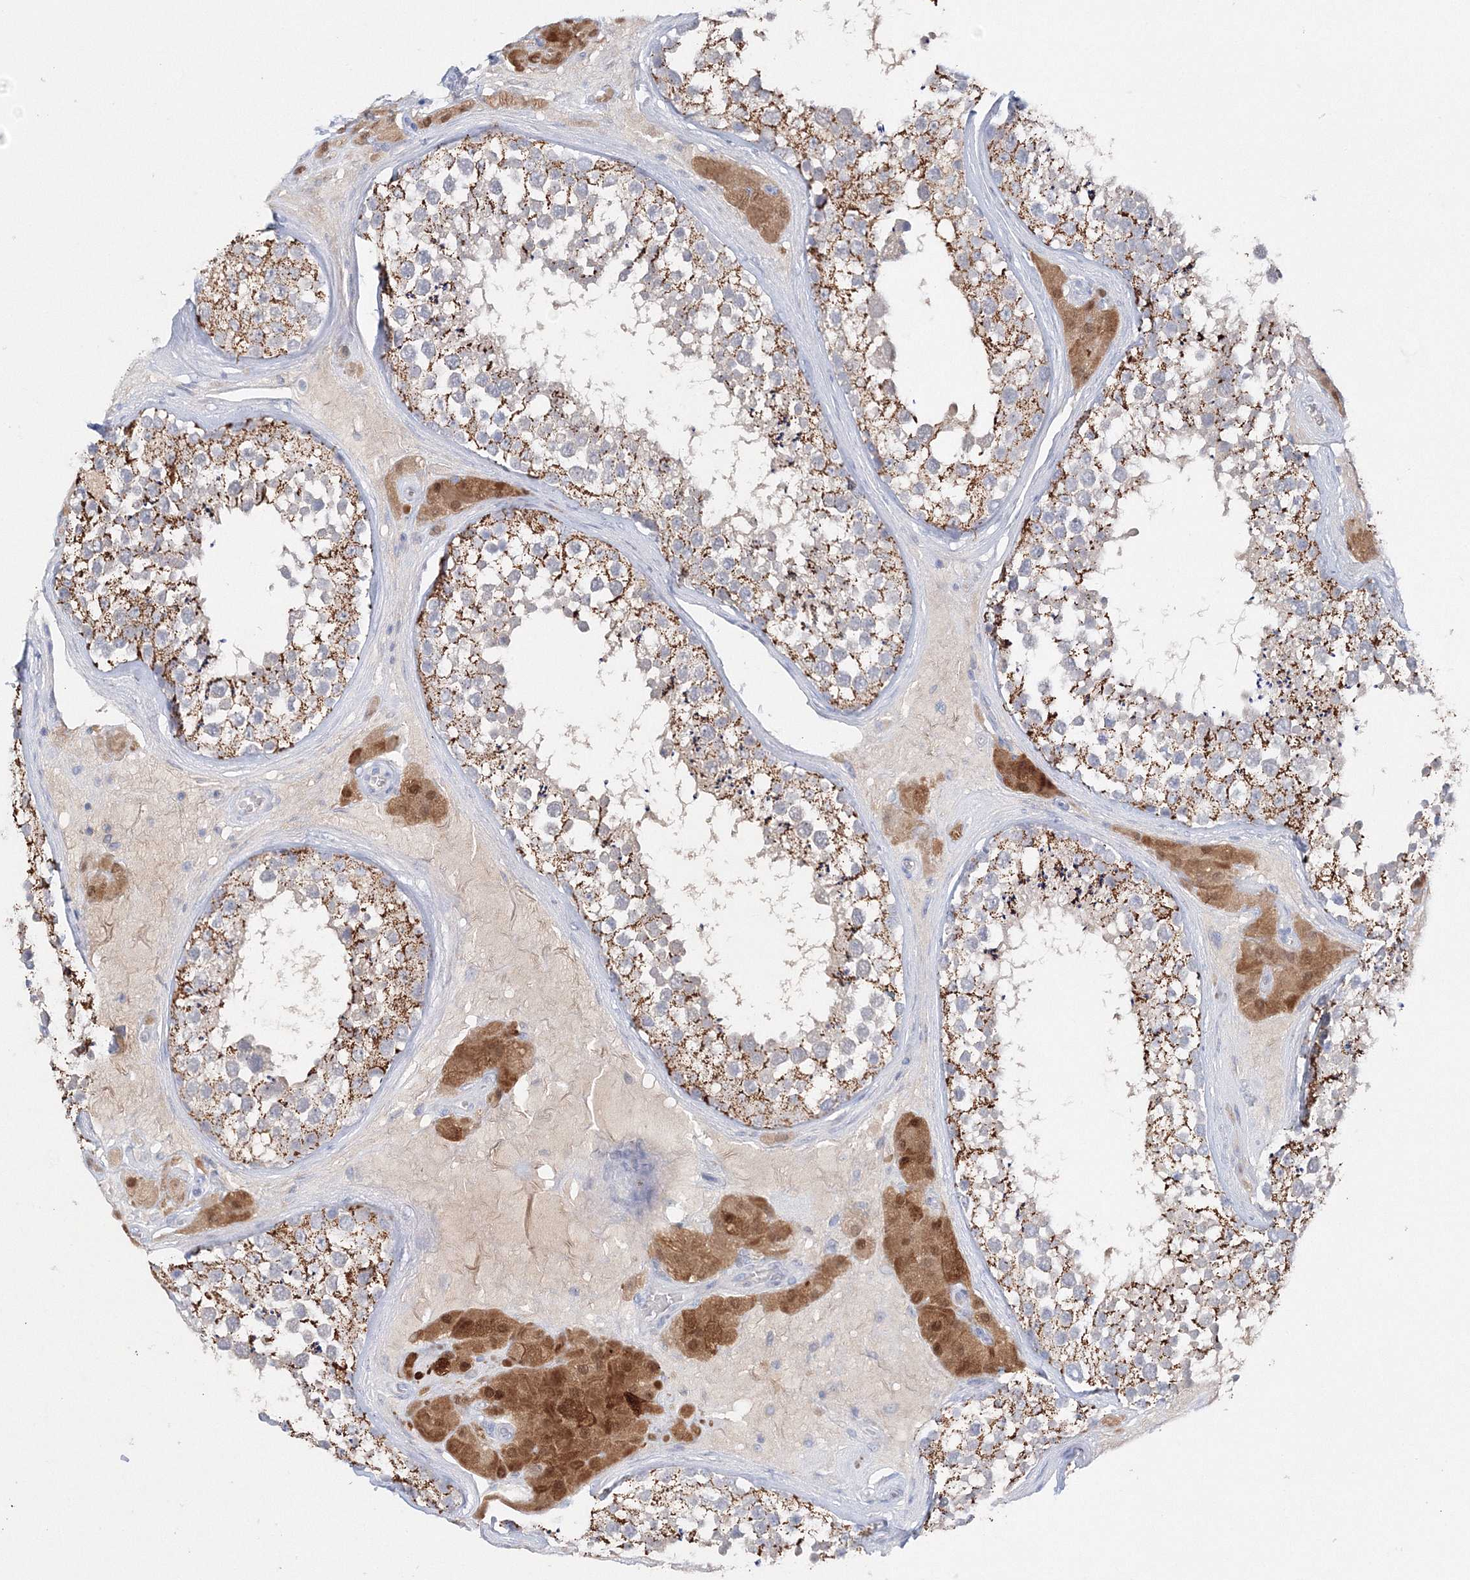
{"staining": {"intensity": "moderate", "quantity": ">75%", "location": "cytoplasmic/membranous"}, "tissue": "testis", "cell_type": "Cells in seminiferous ducts", "image_type": "normal", "snomed": [{"axis": "morphology", "description": "Normal tissue, NOS"}, {"axis": "topography", "description": "Testis"}], "caption": "Moderate cytoplasmic/membranous expression for a protein is present in approximately >75% of cells in seminiferous ducts of unremarkable testis using immunohistochemistry (IHC).", "gene": "HMGCS1", "patient": {"sex": "male", "age": 46}}